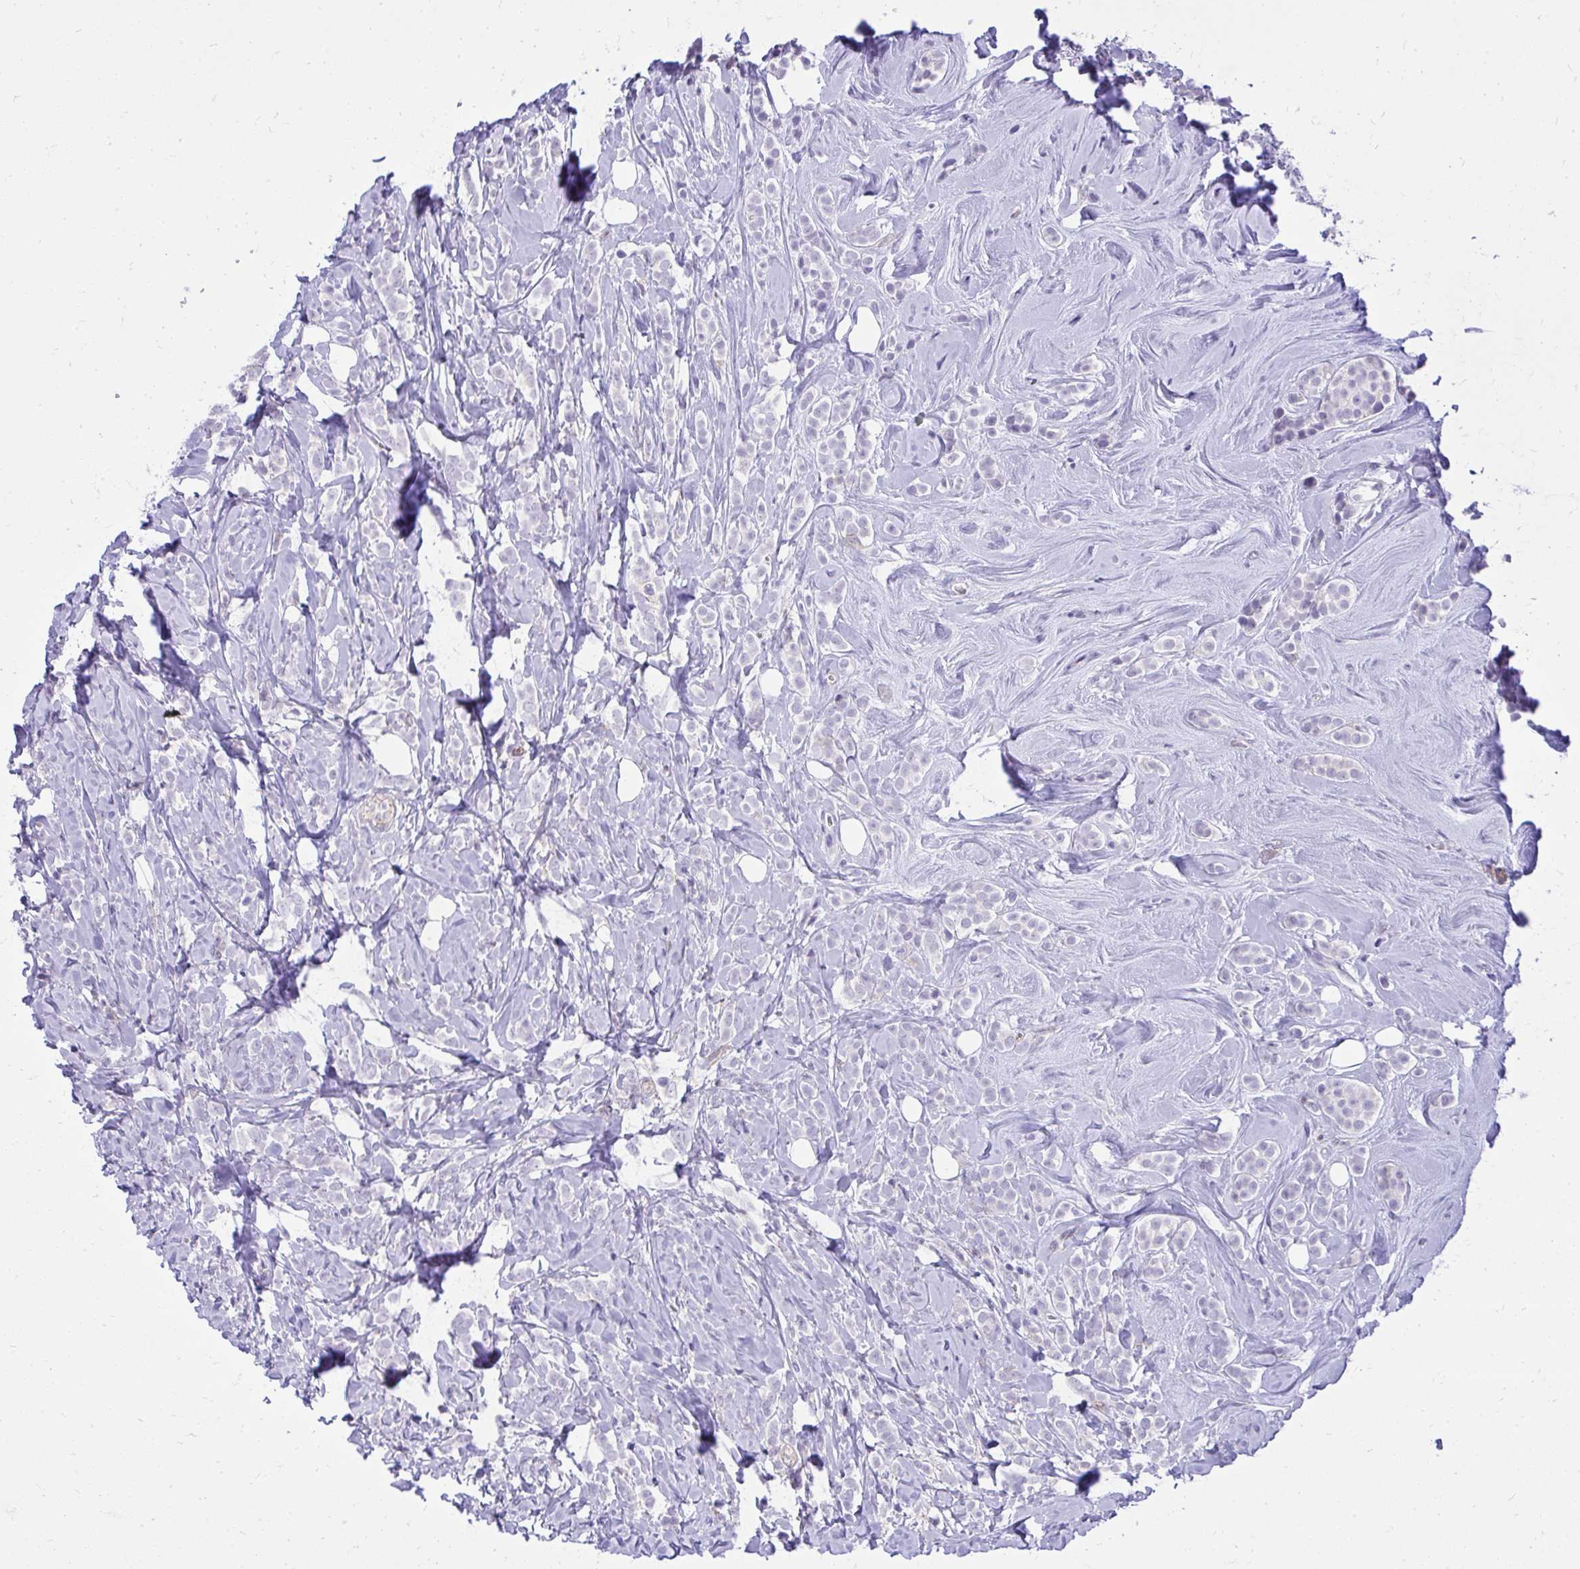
{"staining": {"intensity": "negative", "quantity": "none", "location": "none"}, "tissue": "breast cancer", "cell_type": "Tumor cells", "image_type": "cancer", "snomed": [{"axis": "morphology", "description": "Lobular carcinoma"}, {"axis": "topography", "description": "Breast"}], "caption": "Immunohistochemistry (IHC) micrograph of neoplastic tissue: breast cancer (lobular carcinoma) stained with DAB (3,3'-diaminobenzidine) exhibits no significant protein staining in tumor cells. (Stains: DAB immunohistochemistry (IHC) with hematoxylin counter stain, Microscopy: brightfield microscopy at high magnification).", "gene": "GPRIN3", "patient": {"sex": "female", "age": 49}}